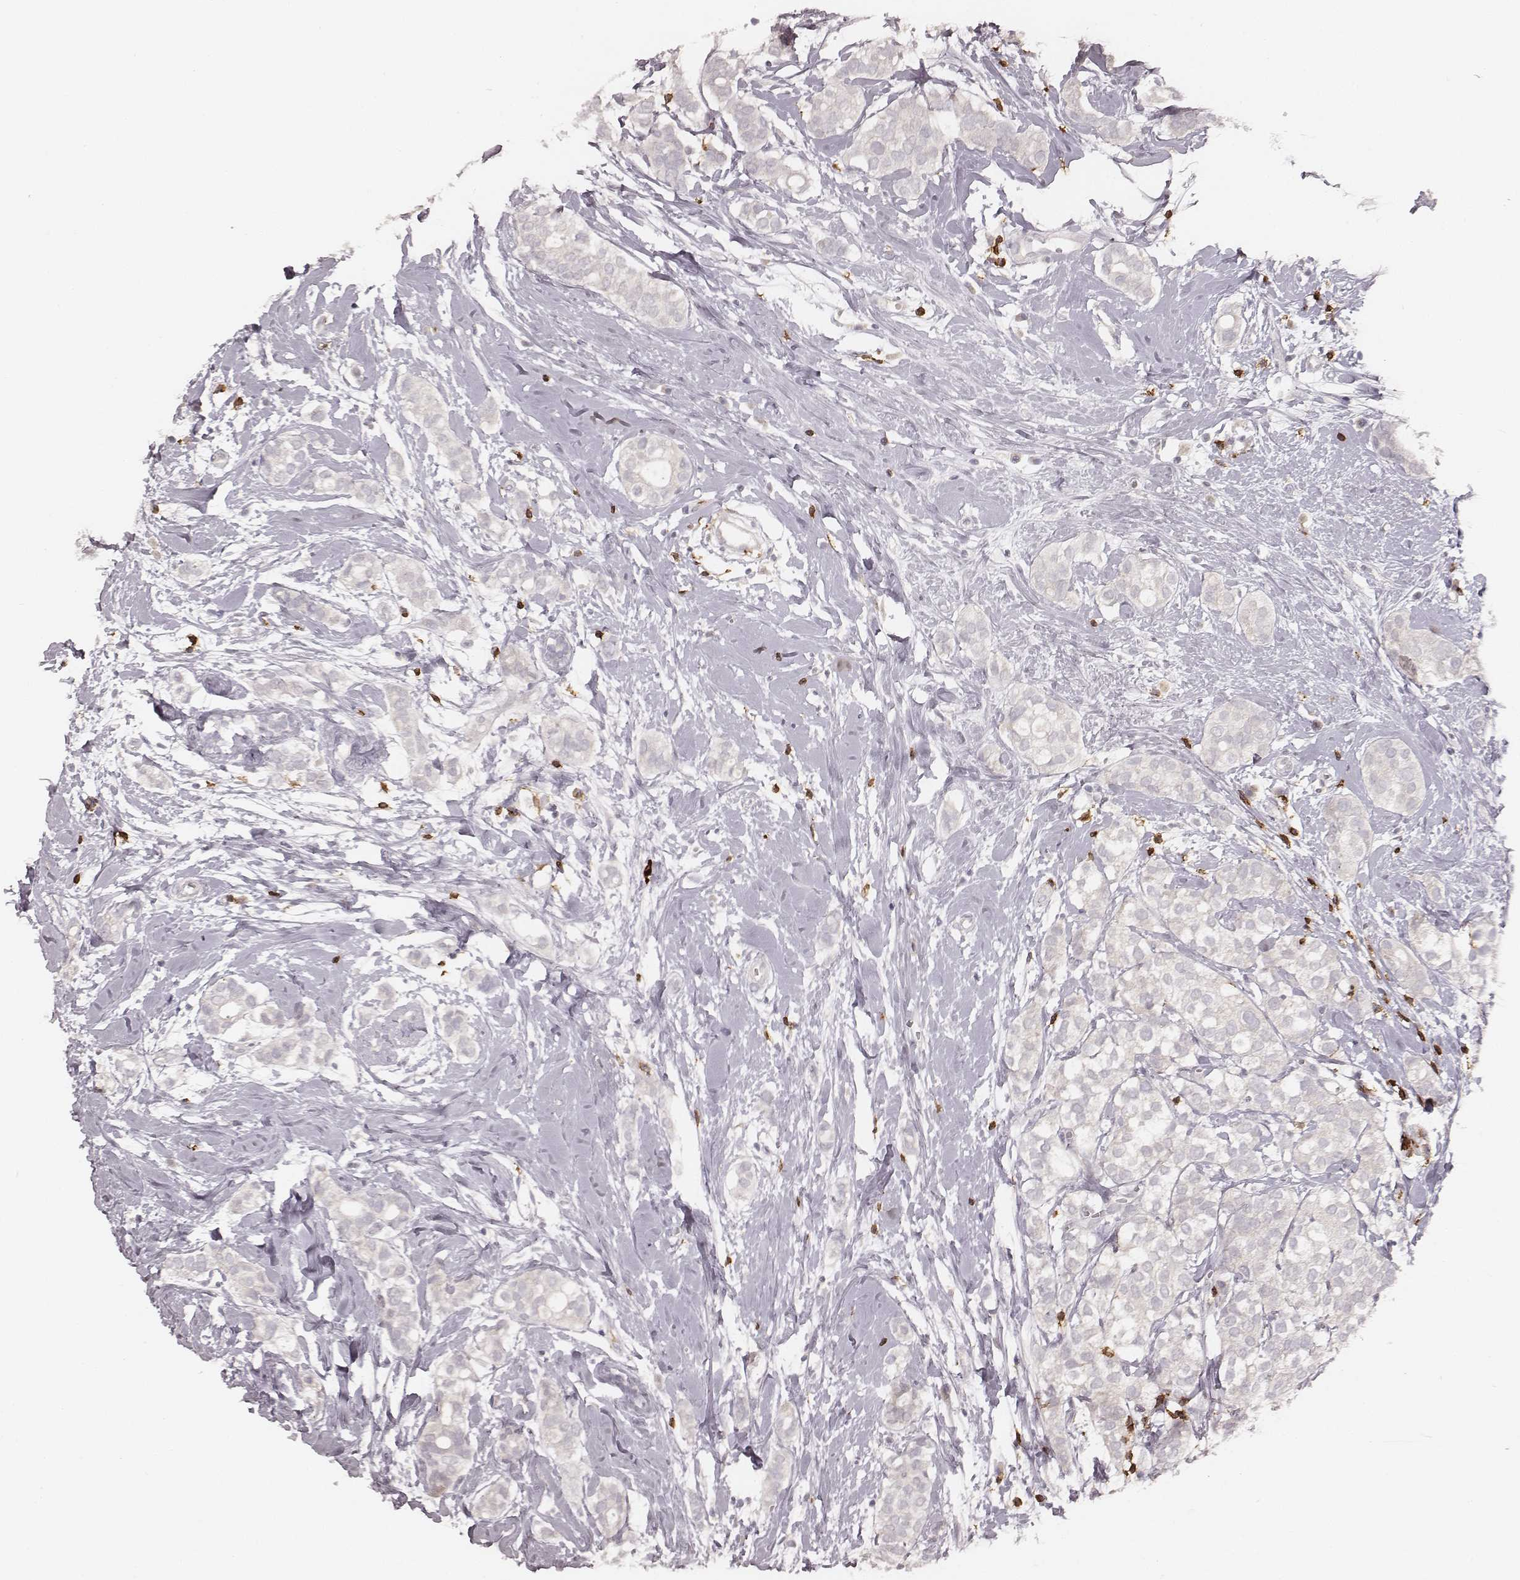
{"staining": {"intensity": "negative", "quantity": "none", "location": "none"}, "tissue": "breast cancer", "cell_type": "Tumor cells", "image_type": "cancer", "snomed": [{"axis": "morphology", "description": "Duct carcinoma"}, {"axis": "topography", "description": "Breast"}], "caption": "An immunohistochemistry photomicrograph of invasive ductal carcinoma (breast) is shown. There is no staining in tumor cells of invasive ductal carcinoma (breast).", "gene": "CD8A", "patient": {"sex": "female", "age": 40}}